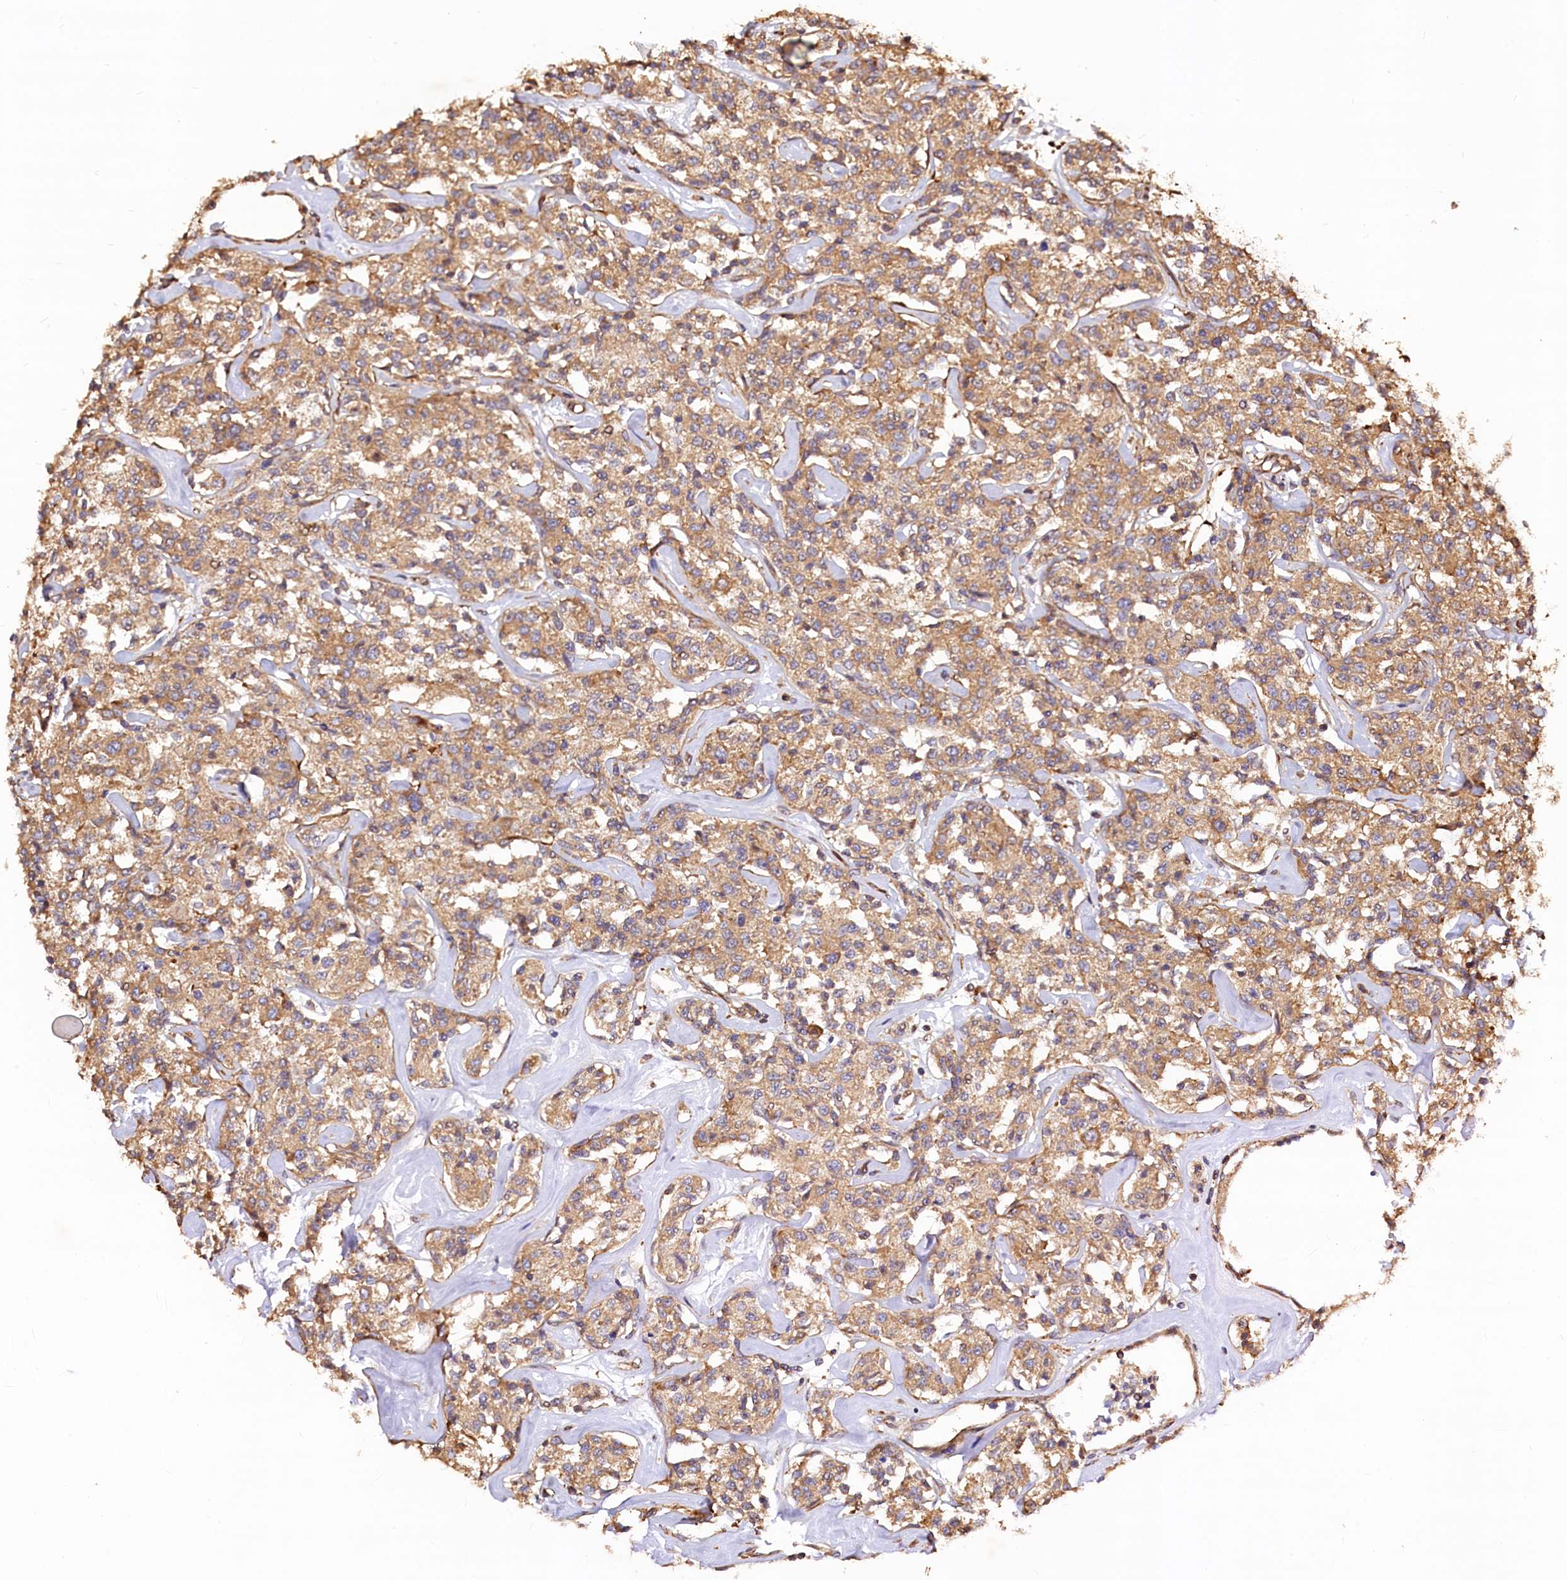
{"staining": {"intensity": "moderate", "quantity": ">75%", "location": "cytoplasmic/membranous"}, "tissue": "lymphoma", "cell_type": "Tumor cells", "image_type": "cancer", "snomed": [{"axis": "morphology", "description": "Malignant lymphoma, non-Hodgkin's type, Low grade"}, {"axis": "topography", "description": "Small intestine"}], "caption": "A brown stain shows moderate cytoplasmic/membranous expression of a protein in human lymphoma tumor cells.", "gene": "KLHDC4", "patient": {"sex": "female", "age": 59}}